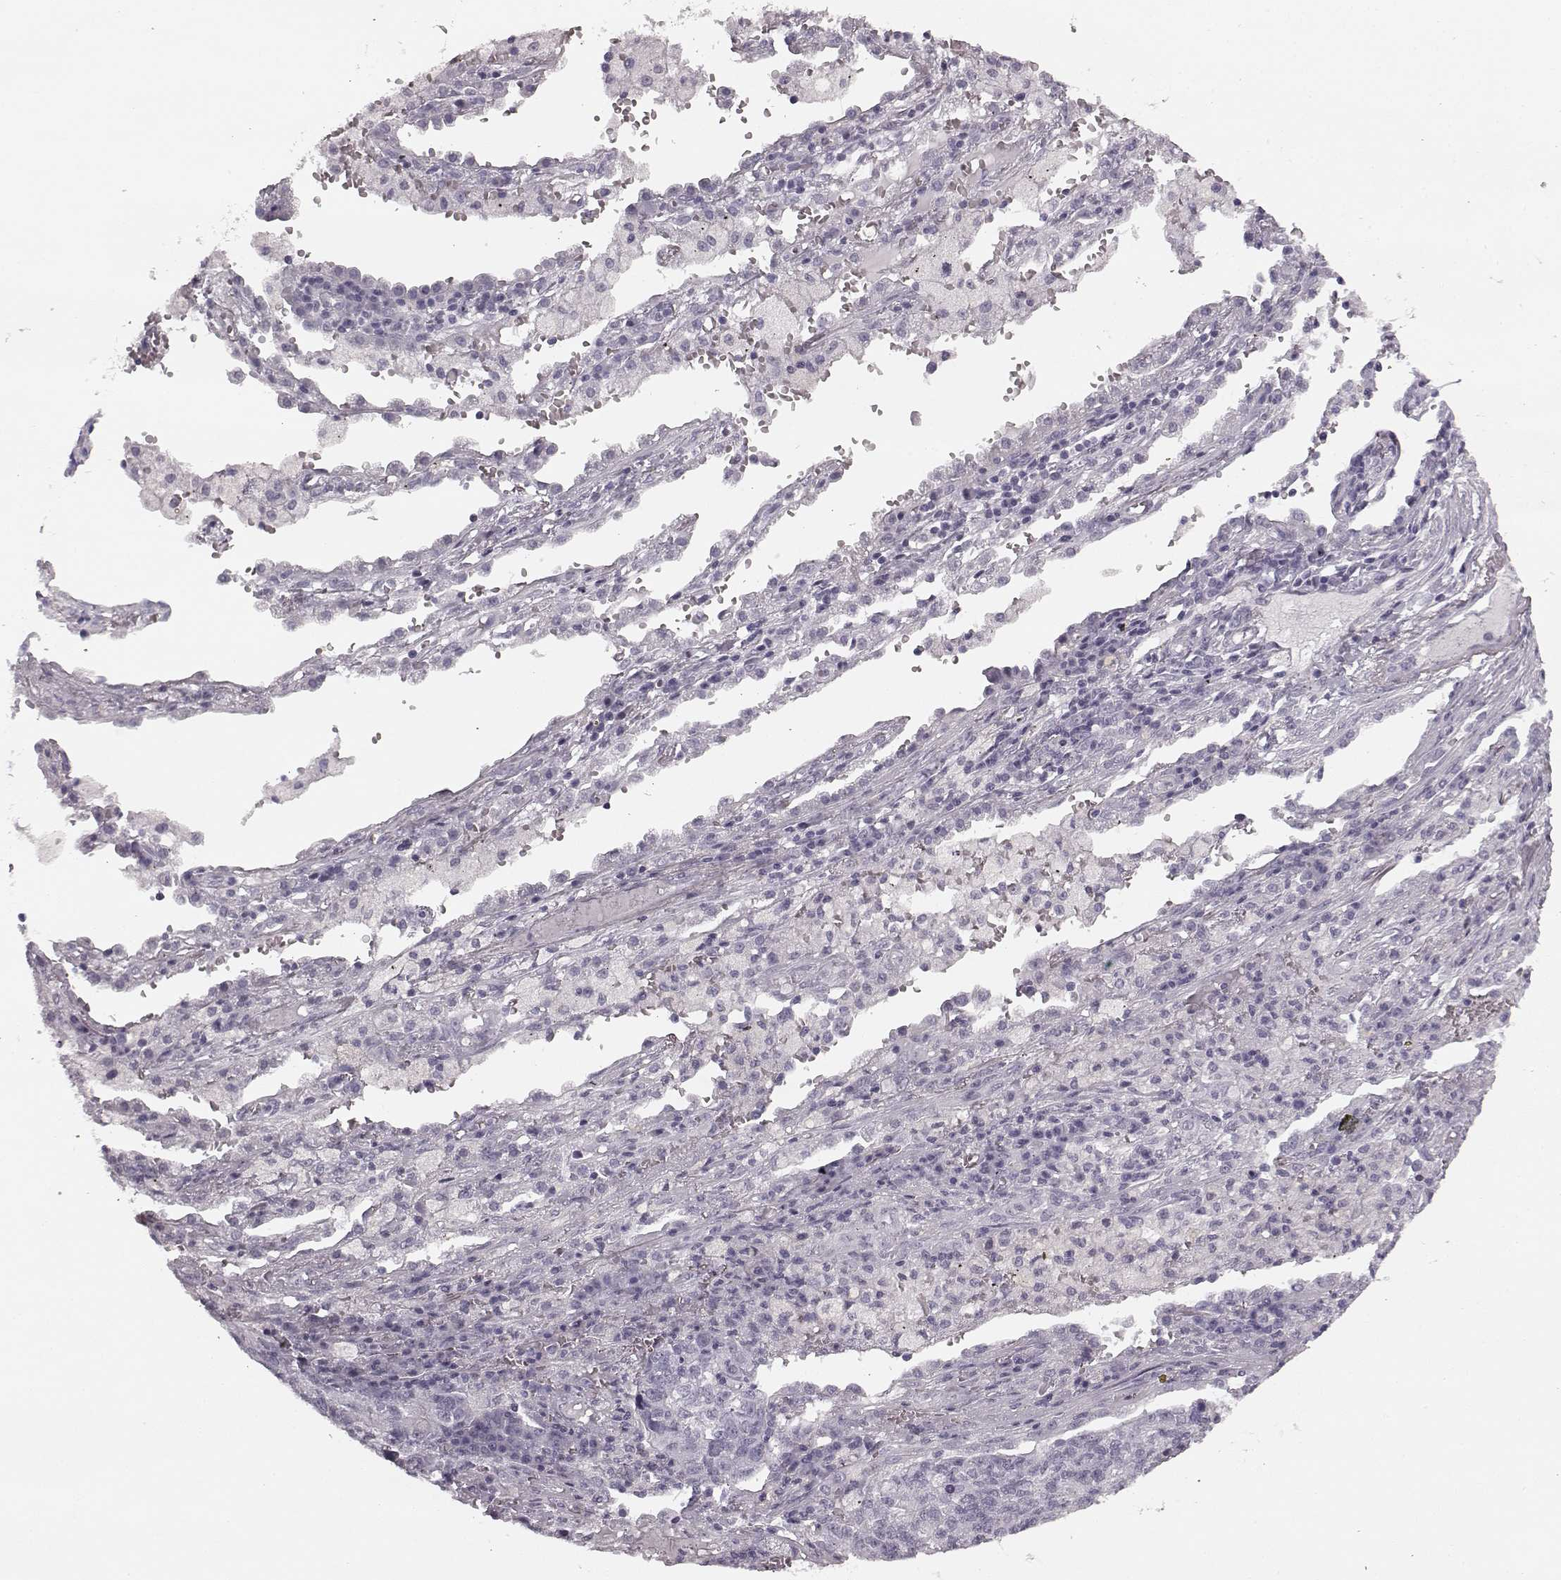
{"staining": {"intensity": "negative", "quantity": "none", "location": "none"}, "tissue": "lung cancer", "cell_type": "Tumor cells", "image_type": "cancer", "snomed": [{"axis": "morphology", "description": "Adenocarcinoma, NOS"}, {"axis": "topography", "description": "Lung"}], "caption": "Lung cancer was stained to show a protein in brown. There is no significant positivity in tumor cells. (DAB (3,3'-diaminobenzidine) immunohistochemistry visualized using brightfield microscopy, high magnification).", "gene": "TMPRSS15", "patient": {"sex": "male", "age": 57}}